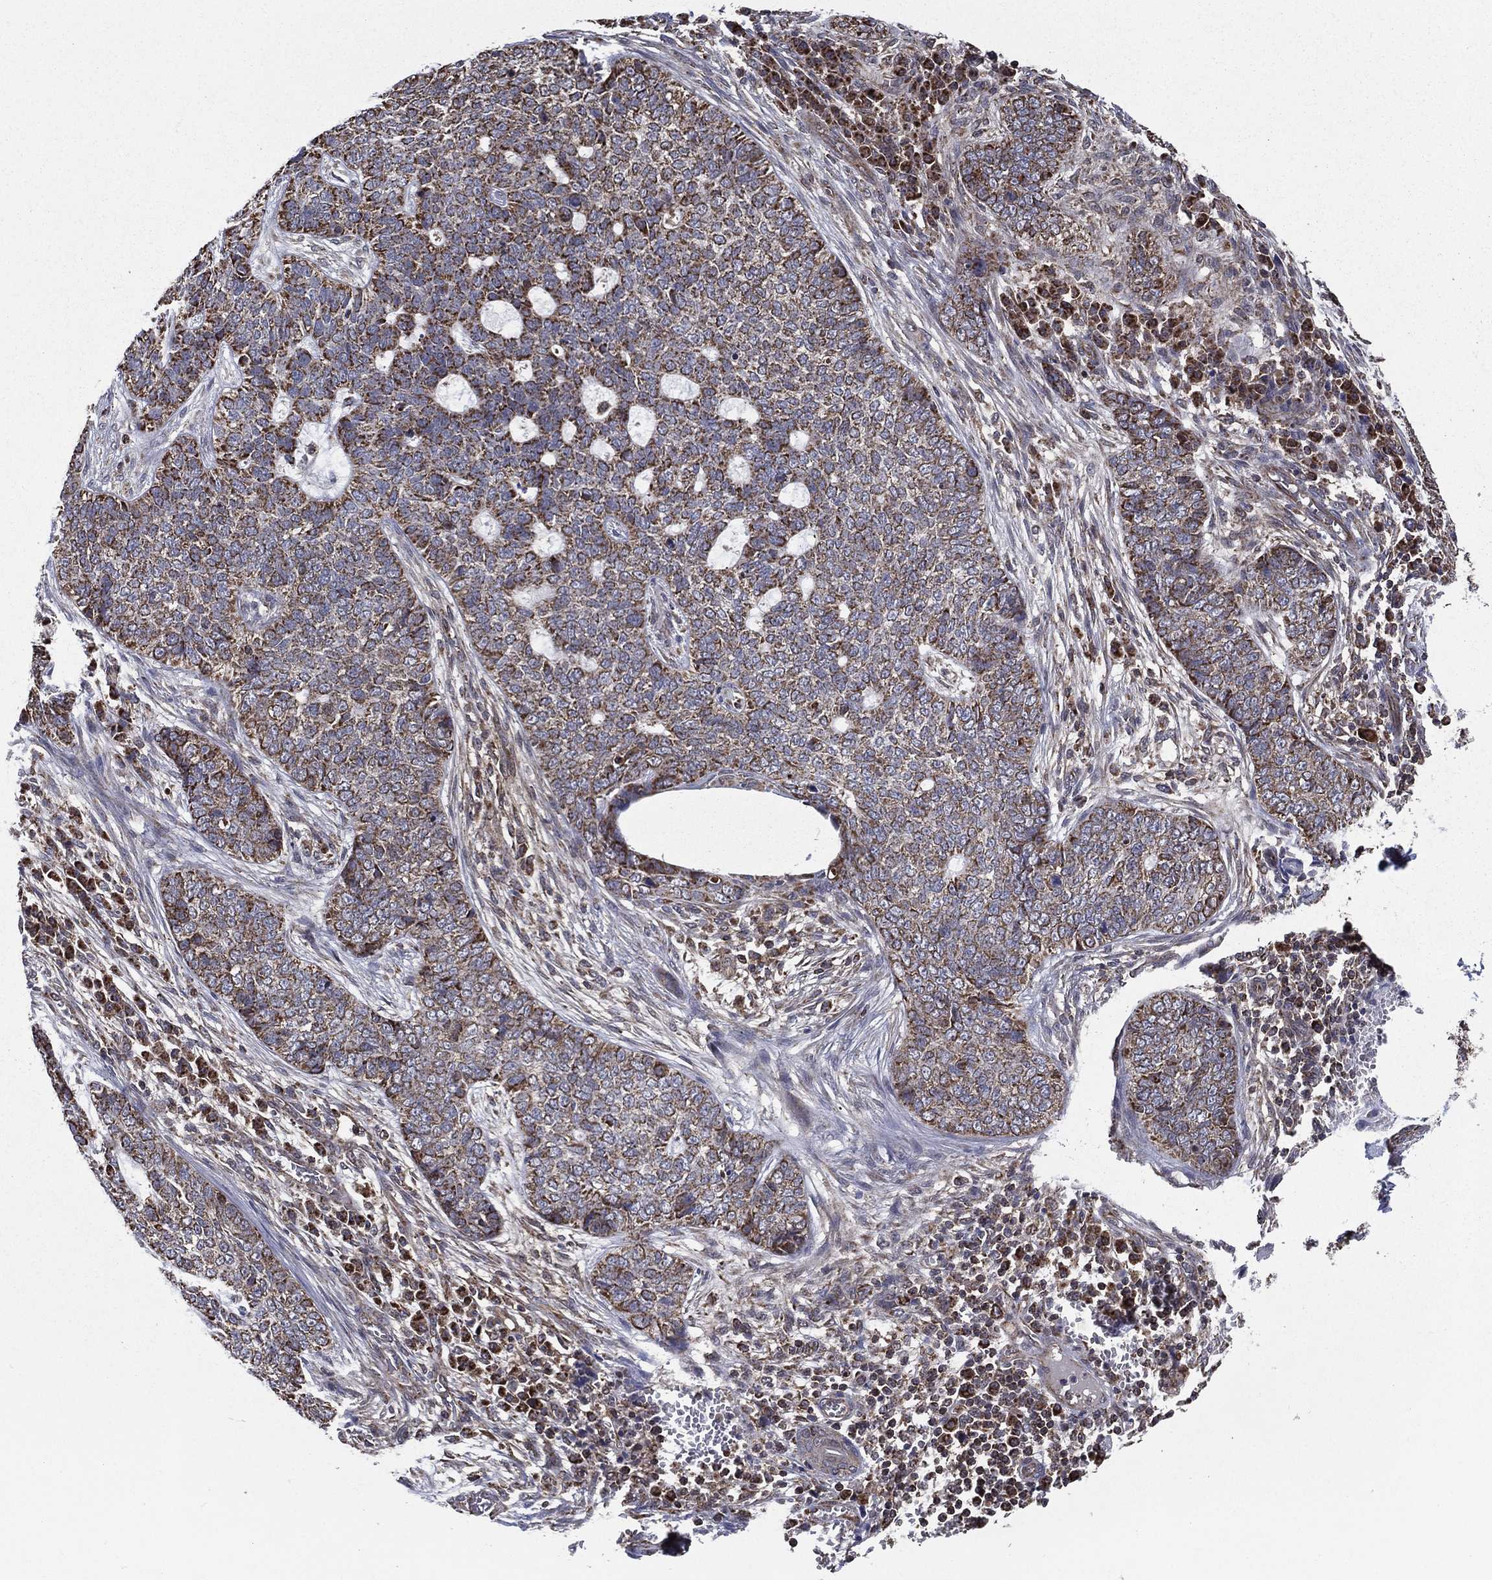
{"staining": {"intensity": "moderate", "quantity": ">75%", "location": "cytoplasmic/membranous"}, "tissue": "skin cancer", "cell_type": "Tumor cells", "image_type": "cancer", "snomed": [{"axis": "morphology", "description": "Basal cell carcinoma"}, {"axis": "topography", "description": "Skin"}], "caption": "IHC (DAB) staining of human skin cancer shows moderate cytoplasmic/membranous protein expression in about >75% of tumor cells. (brown staining indicates protein expression, while blue staining denotes nuclei).", "gene": "RIGI", "patient": {"sex": "female", "age": 69}}